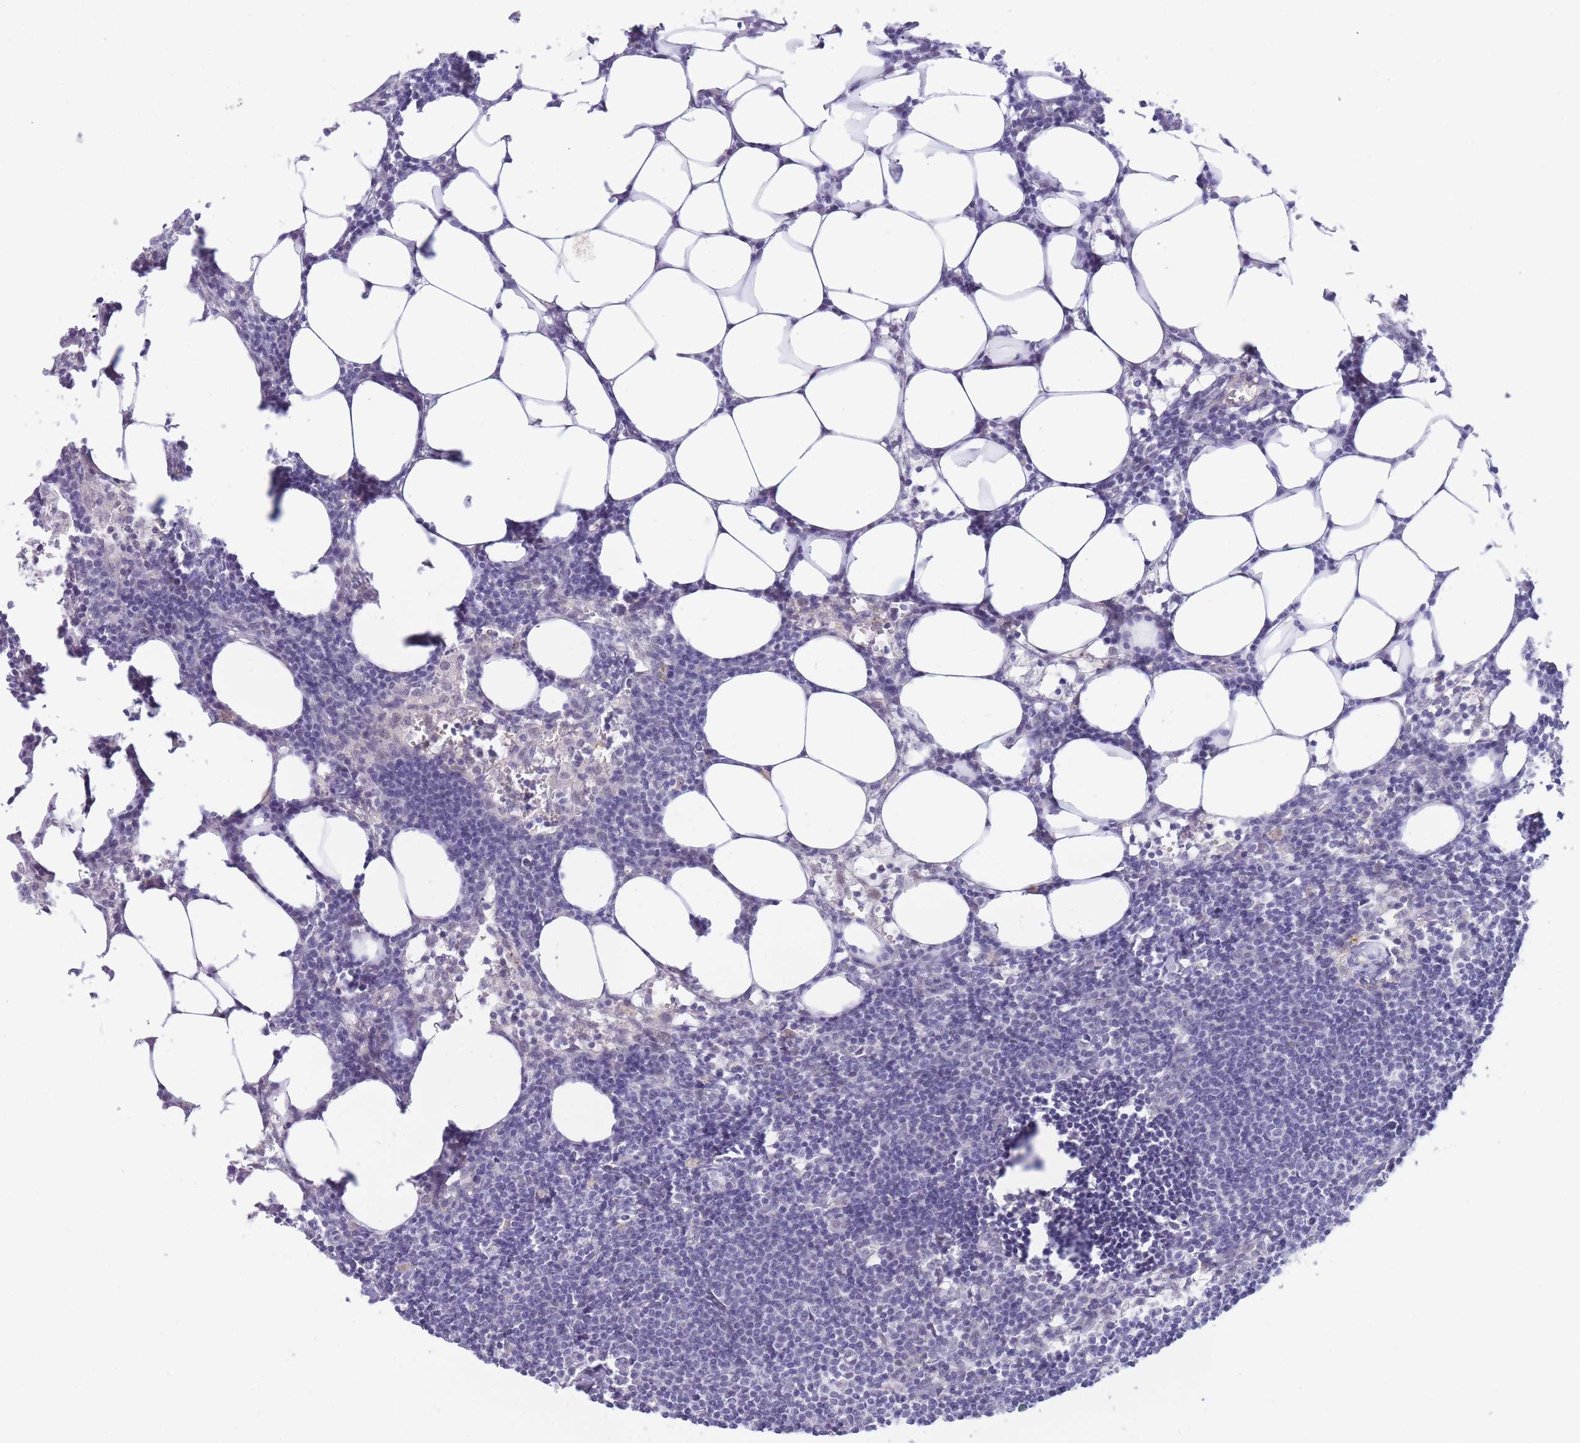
{"staining": {"intensity": "negative", "quantity": "none", "location": "none"}, "tissue": "lymph node", "cell_type": "Germinal center cells", "image_type": "normal", "snomed": [{"axis": "morphology", "description": "Normal tissue, NOS"}, {"axis": "topography", "description": "Lymph node"}], "caption": "This image is of benign lymph node stained with immunohistochemistry to label a protein in brown with the nuclei are counter-stained blue. There is no expression in germinal center cells.", "gene": "APOL4", "patient": {"sex": "female", "age": 30}}